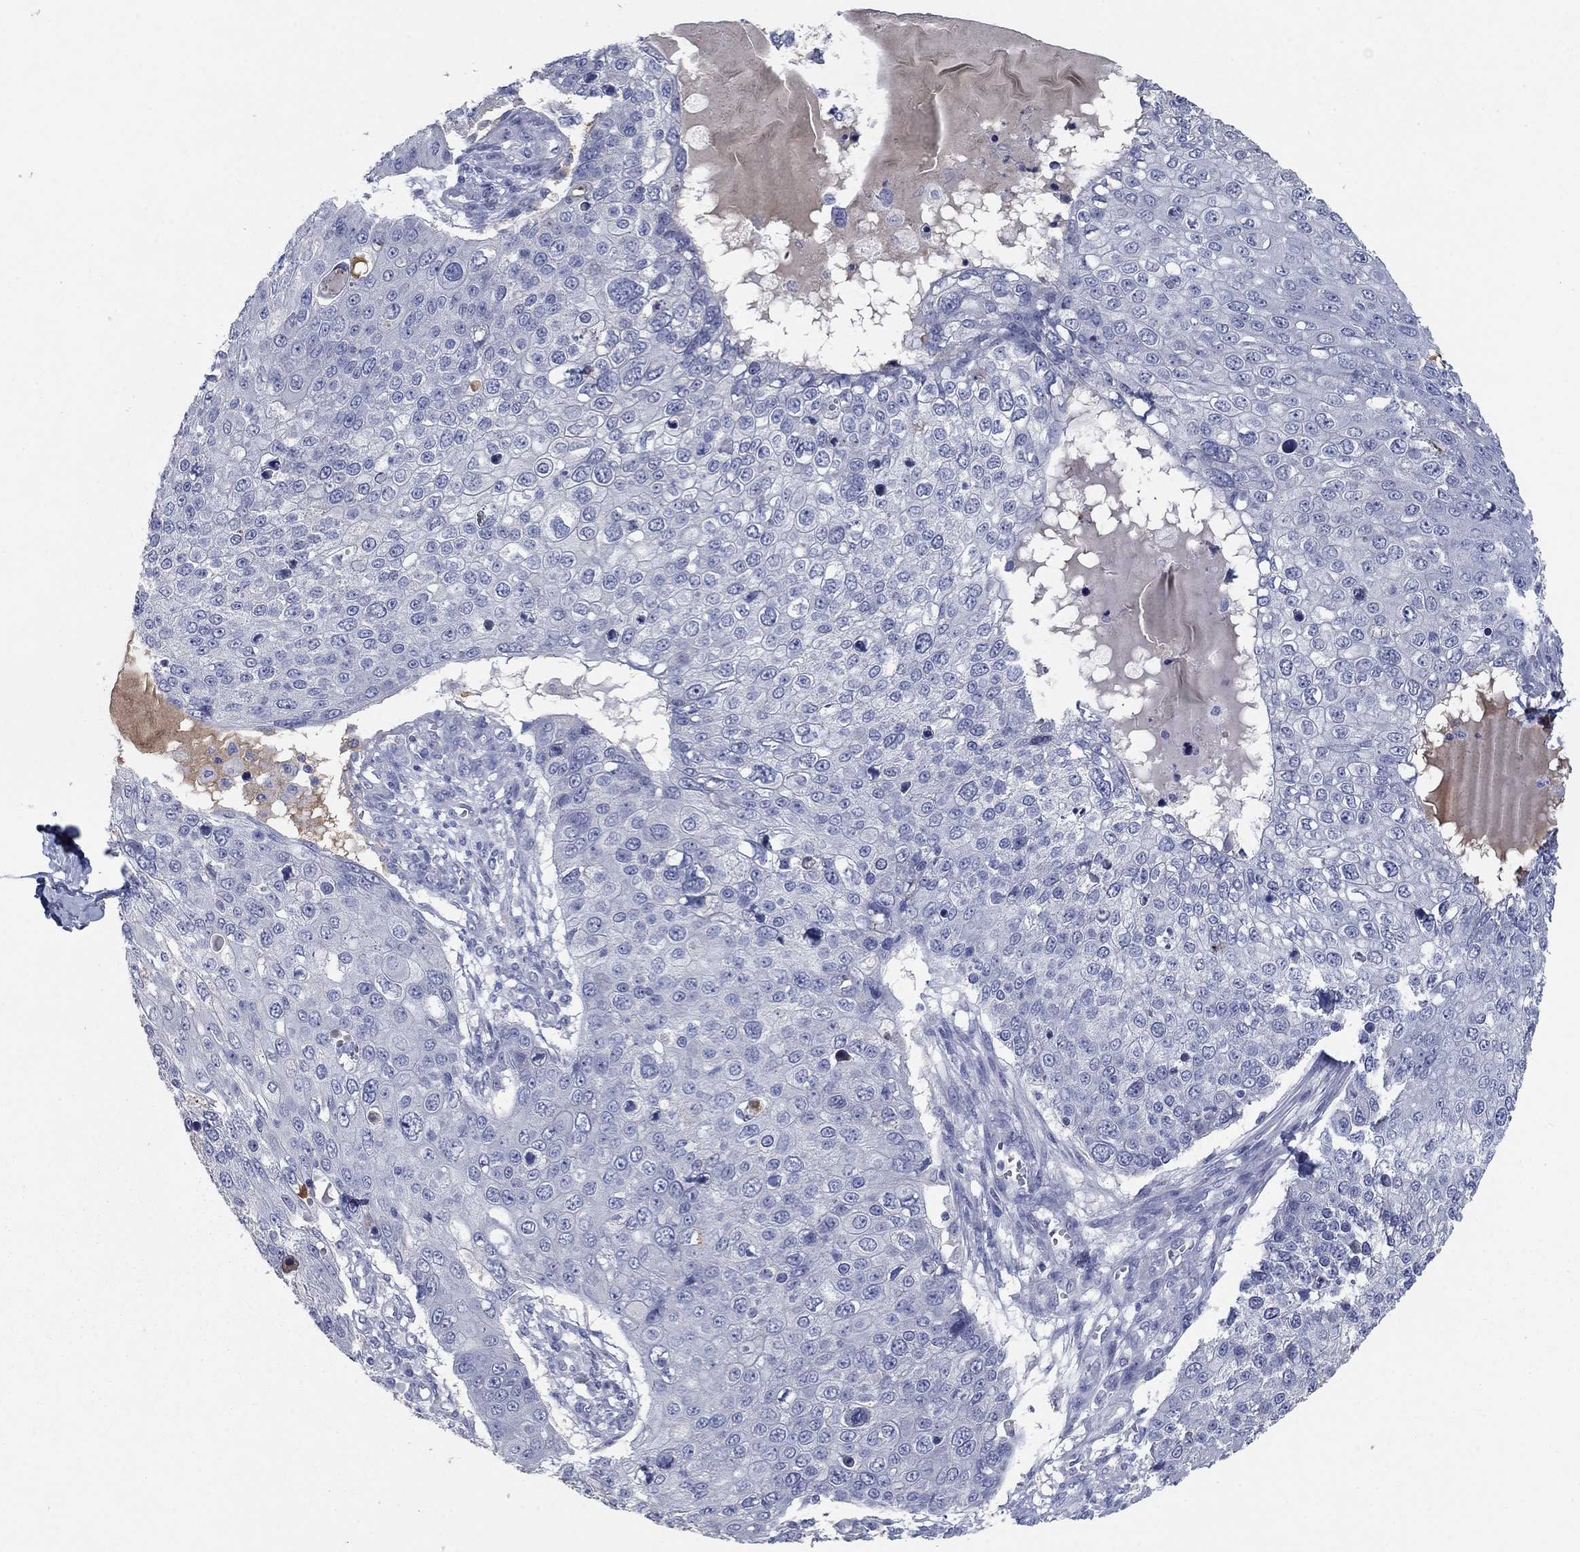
{"staining": {"intensity": "negative", "quantity": "none", "location": "none"}, "tissue": "skin cancer", "cell_type": "Tumor cells", "image_type": "cancer", "snomed": [{"axis": "morphology", "description": "Squamous cell carcinoma, NOS"}, {"axis": "topography", "description": "Skin"}], "caption": "Protein analysis of squamous cell carcinoma (skin) demonstrates no significant staining in tumor cells.", "gene": "APOC3", "patient": {"sex": "male", "age": 71}}